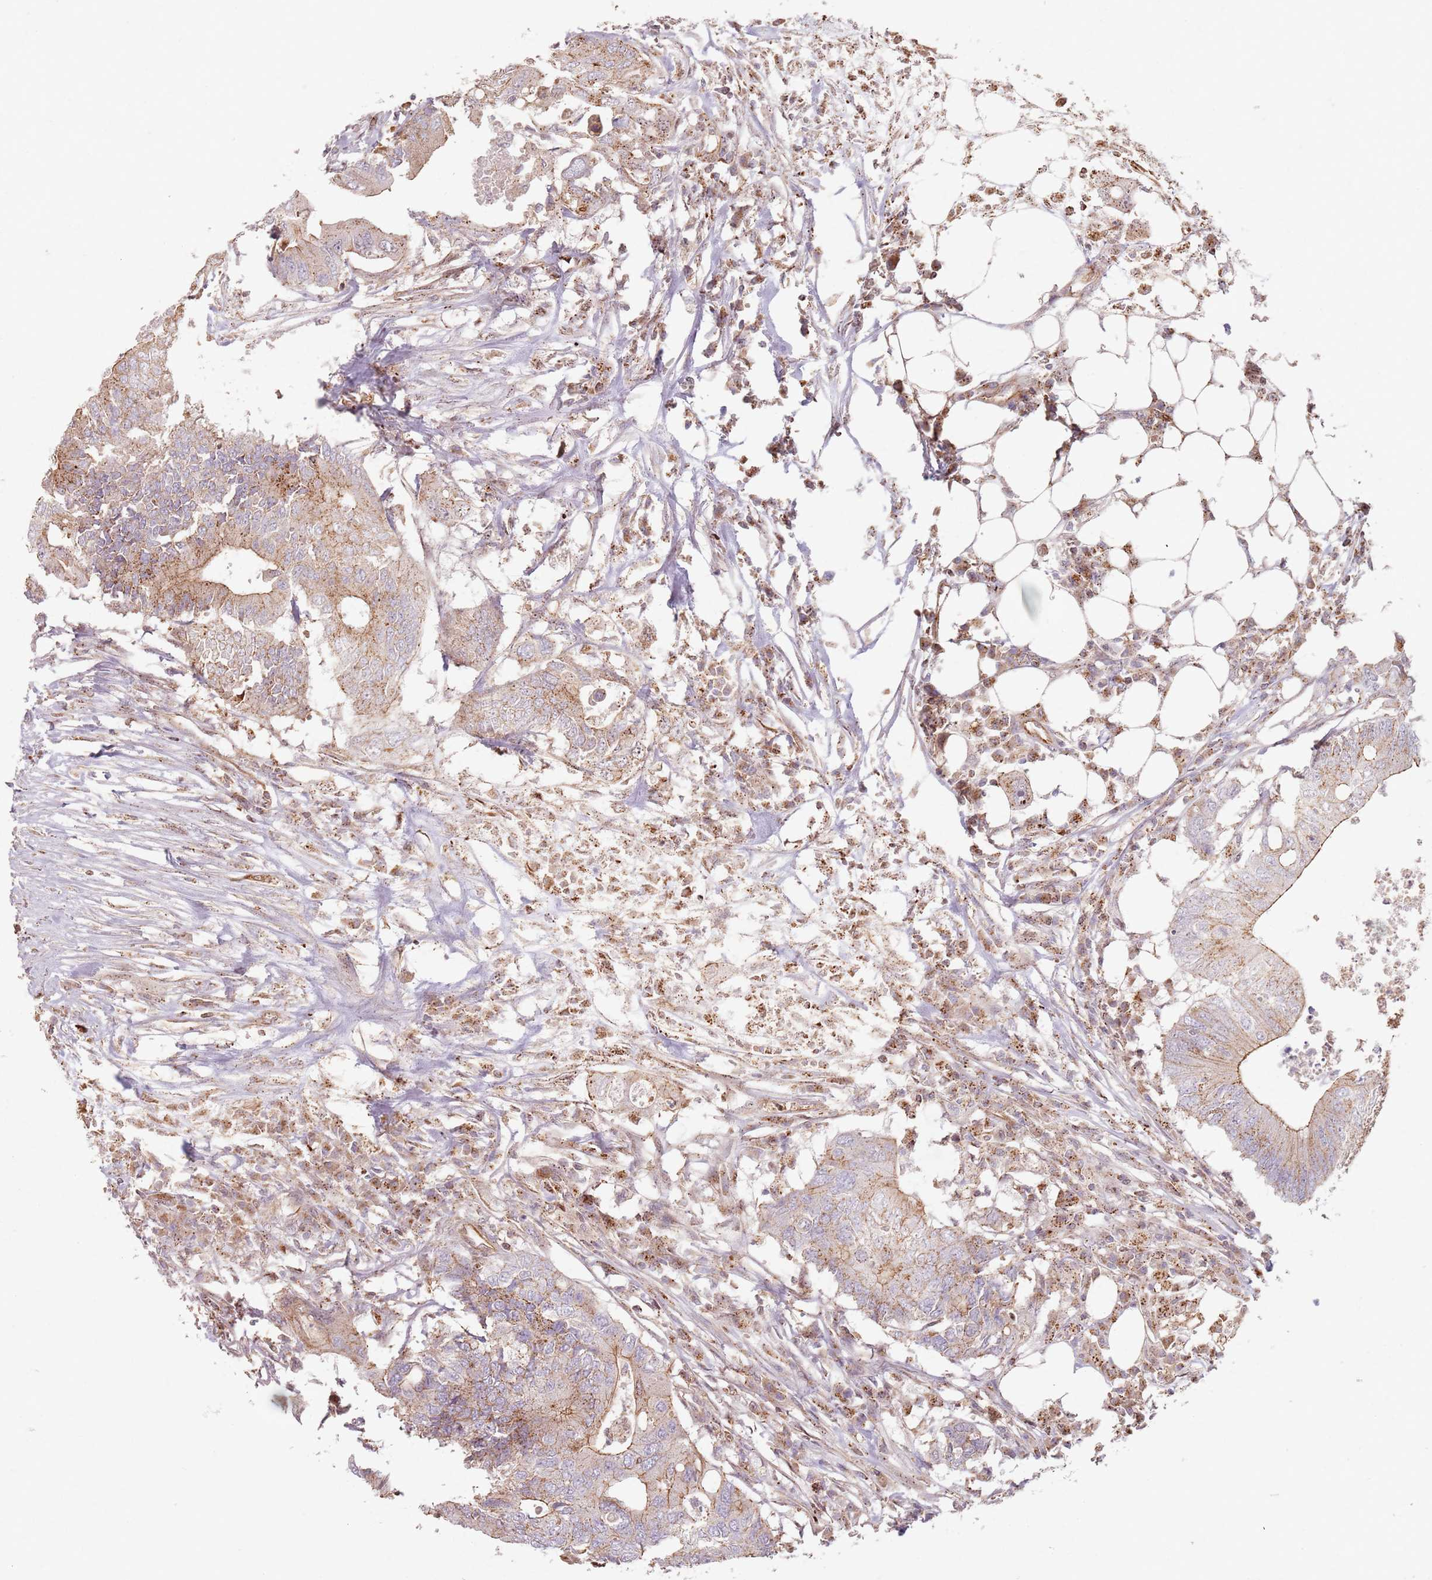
{"staining": {"intensity": "moderate", "quantity": "25%-75%", "location": "cytoplasmic/membranous"}, "tissue": "colorectal cancer", "cell_type": "Tumor cells", "image_type": "cancer", "snomed": [{"axis": "morphology", "description": "Adenocarcinoma, NOS"}, {"axis": "topography", "description": "Colon"}], "caption": "Colorectal cancer (adenocarcinoma) stained for a protein reveals moderate cytoplasmic/membranous positivity in tumor cells. (DAB (3,3'-diaminobenzidine) IHC, brown staining for protein, blue staining for nuclei).", "gene": "KCNA5", "patient": {"sex": "male", "age": 71}}